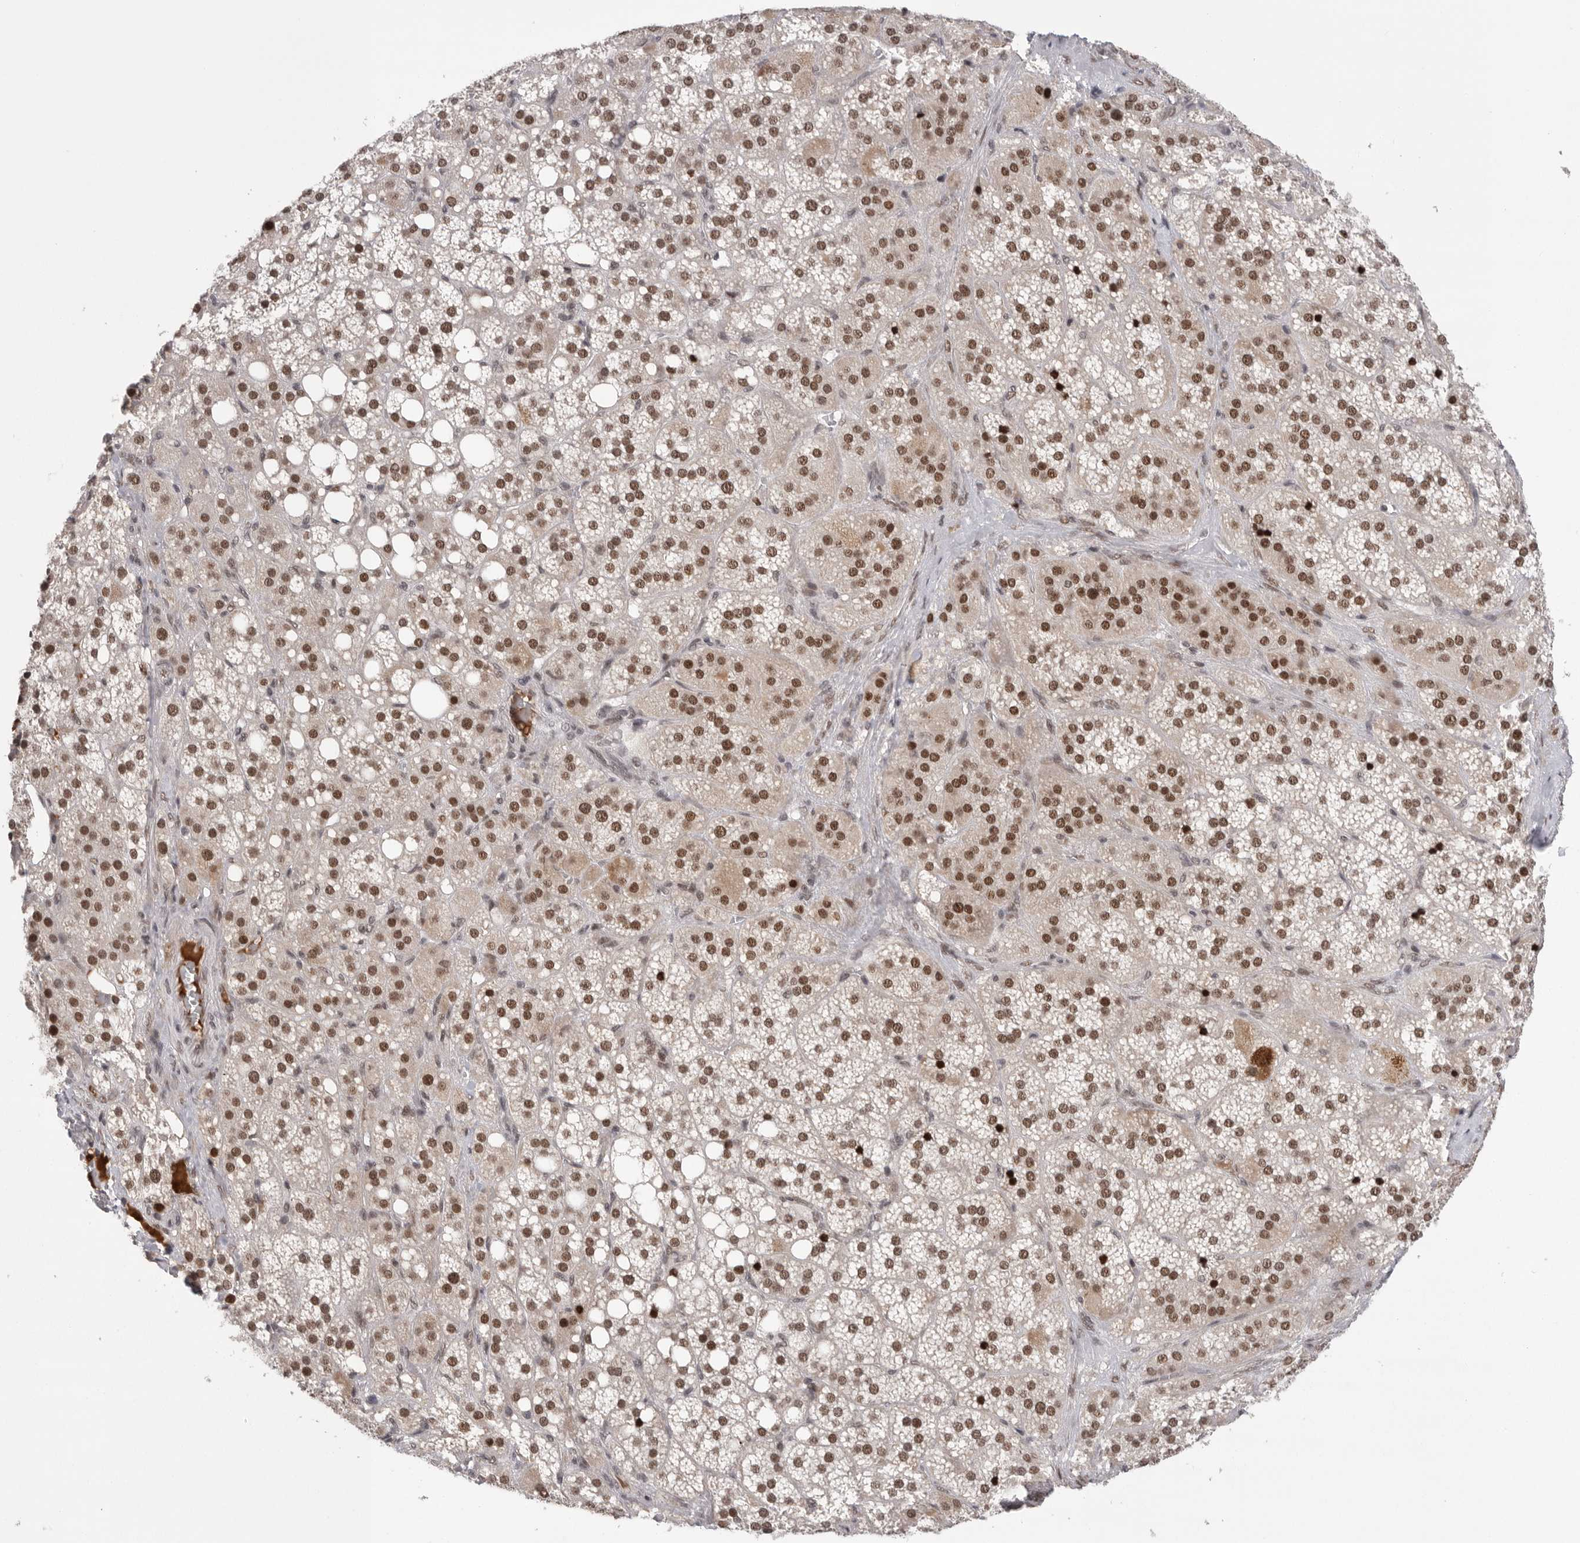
{"staining": {"intensity": "strong", "quantity": ">75%", "location": "nuclear"}, "tissue": "adrenal gland", "cell_type": "Glandular cells", "image_type": "normal", "snomed": [{"axis": "morphology", "description": "Normal tissue, NOS"}, {"axis": "topography", "description": "Adrenal gland"}], "caption": "This photomicrograph shows normal adrenal gland stained with immunohistochemistry to label a protein in brown. The nuclear of glandular cells show strong positivity for the protein. Nuclei are counter-stained blue.", "gene": "POU5F1", "patient": {"sex": "female", "age": 59}}